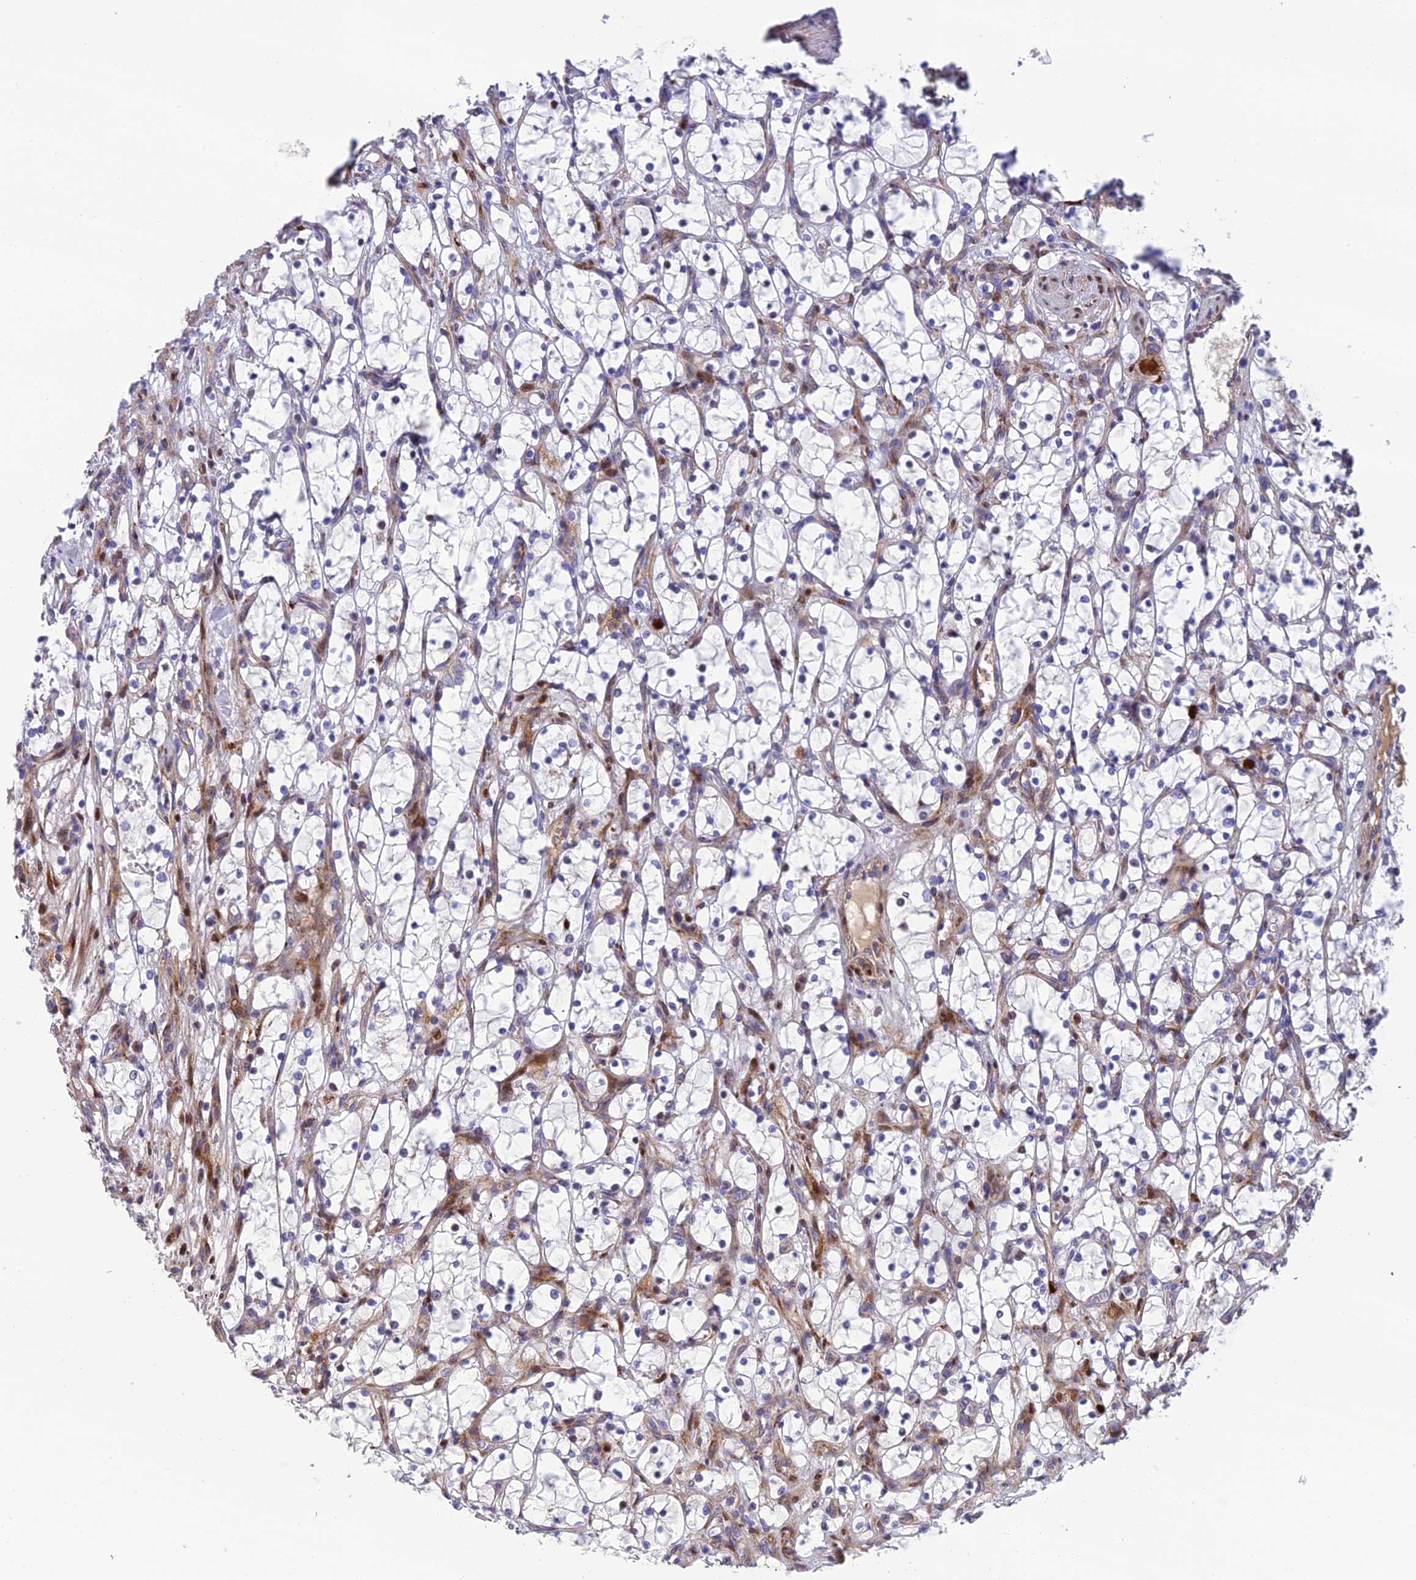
{"staining": {"intensity": "negative", "quantity": "none", "location": "none"}, "tissue": "renal cancer", "cell_type": "Tumor cells", "image_type": "cancer", "snomed": [{"axis": "morphology", "description": "Adenocarcinoma, NOS"}, {"axis": "topography", "description": "Kidney"}], "caption": "Tumor cells are negative for brown protein staining in adenocarcinoma (renal).", "gene": "CPSF4L", "patient": {"sex": "female", "age": 69}}